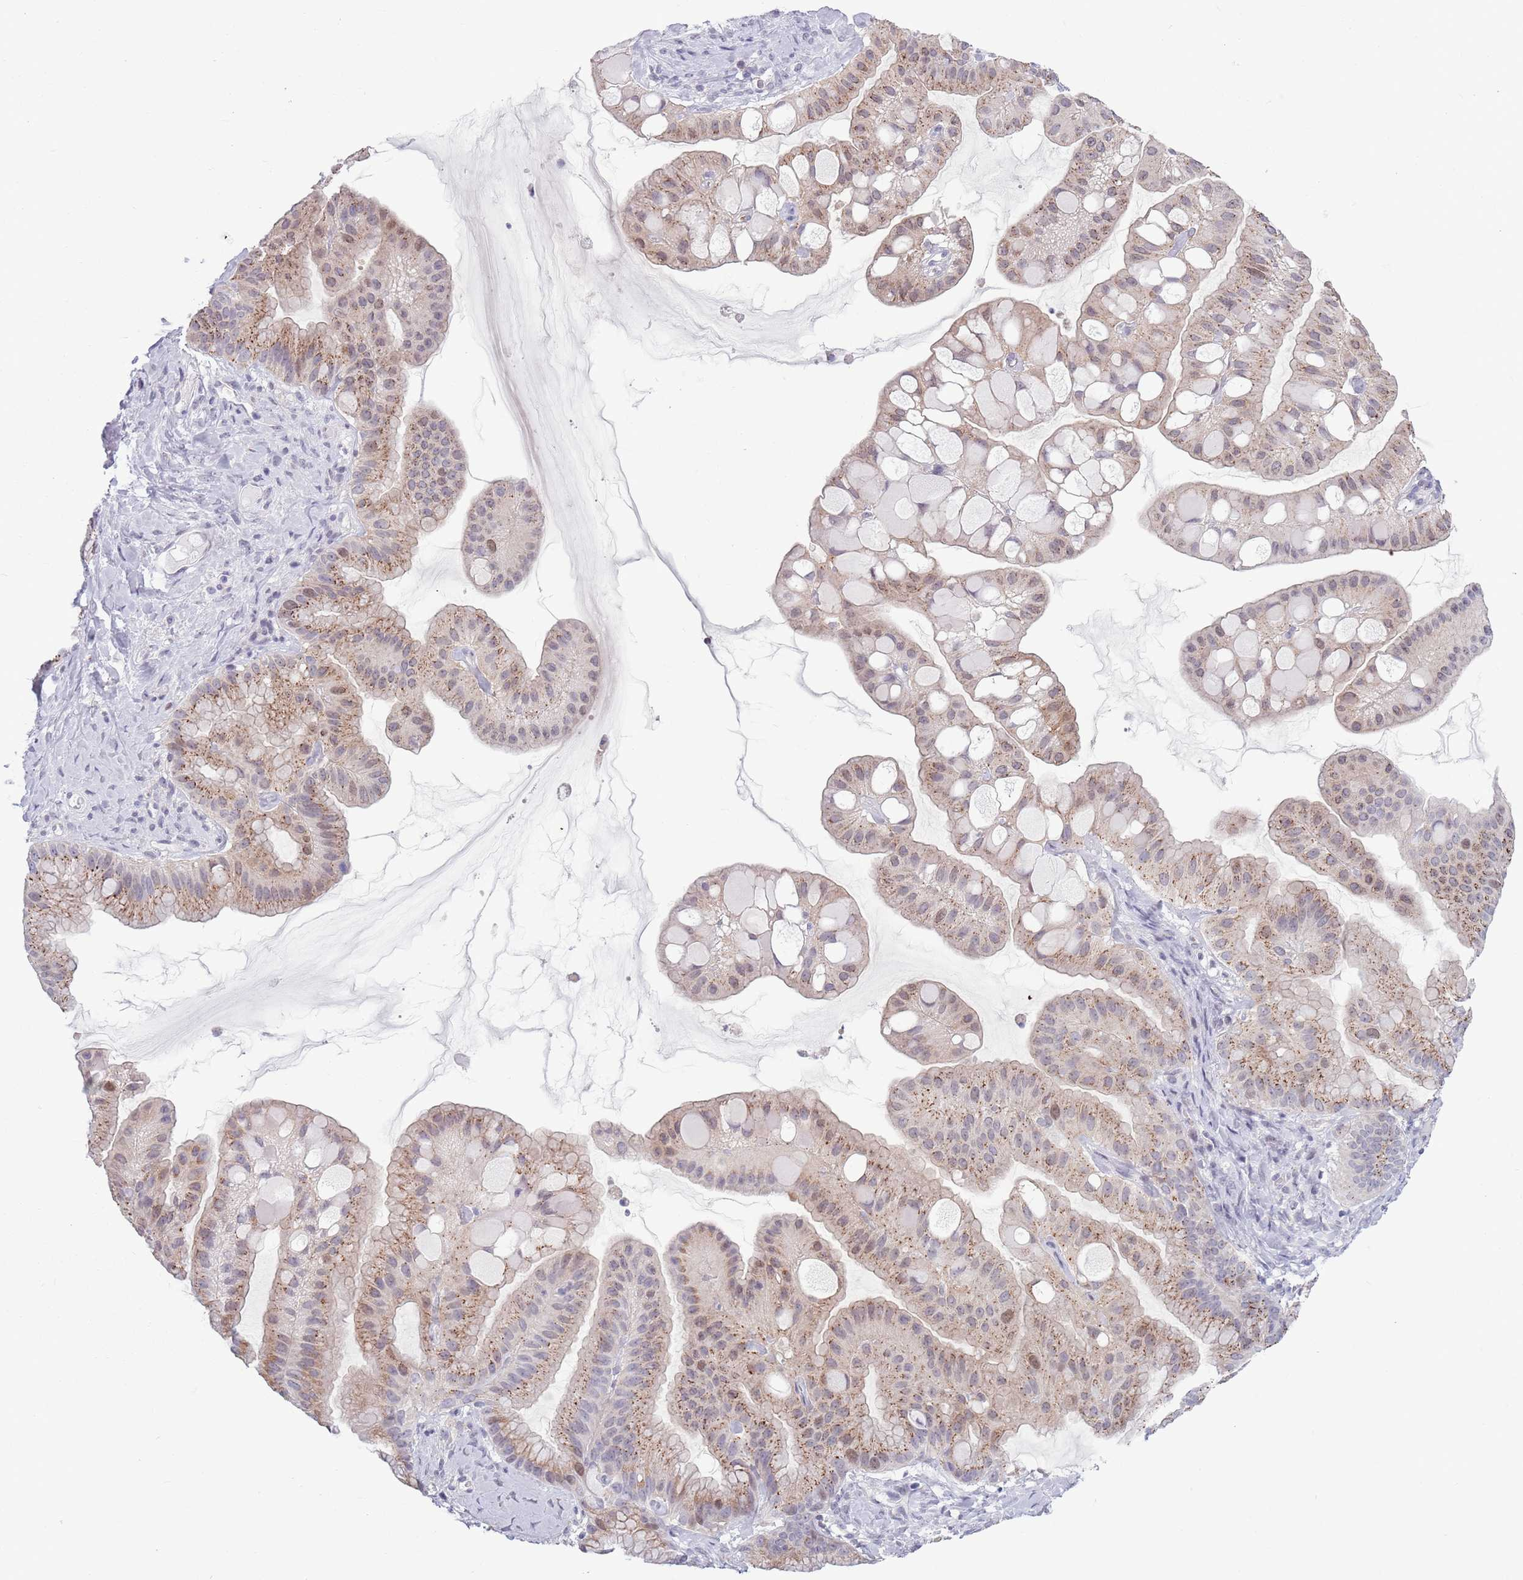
{"staining": {"intensity": "moderate", "quantity": ">75%", "location": "cytoplasmic/membranous"}, "tissue": "ovarian cancer", "cell_type": "Tumor cells", "image_type": "cancer", "snomed": [{"axis": "morphology", "description": "Cystadenocarcinoma, mucinous, NOS"}, {"axis": "topography", "description": "Ovary"}], "caption": "Immunohistochemistry (IHC) histopathology image of neoplastic tissue: ovarian mucinous cystadenocarcinoma stained using immunohistochemistry shows medium levels of moderate protein expression localized specifically in the cytoplasmic/membranous of tumor cells, appearing as a cytoplasmic/membranous brown color.", "gene": "ZKSCAN2", "patient": {"sex": "female", "age": 61}}